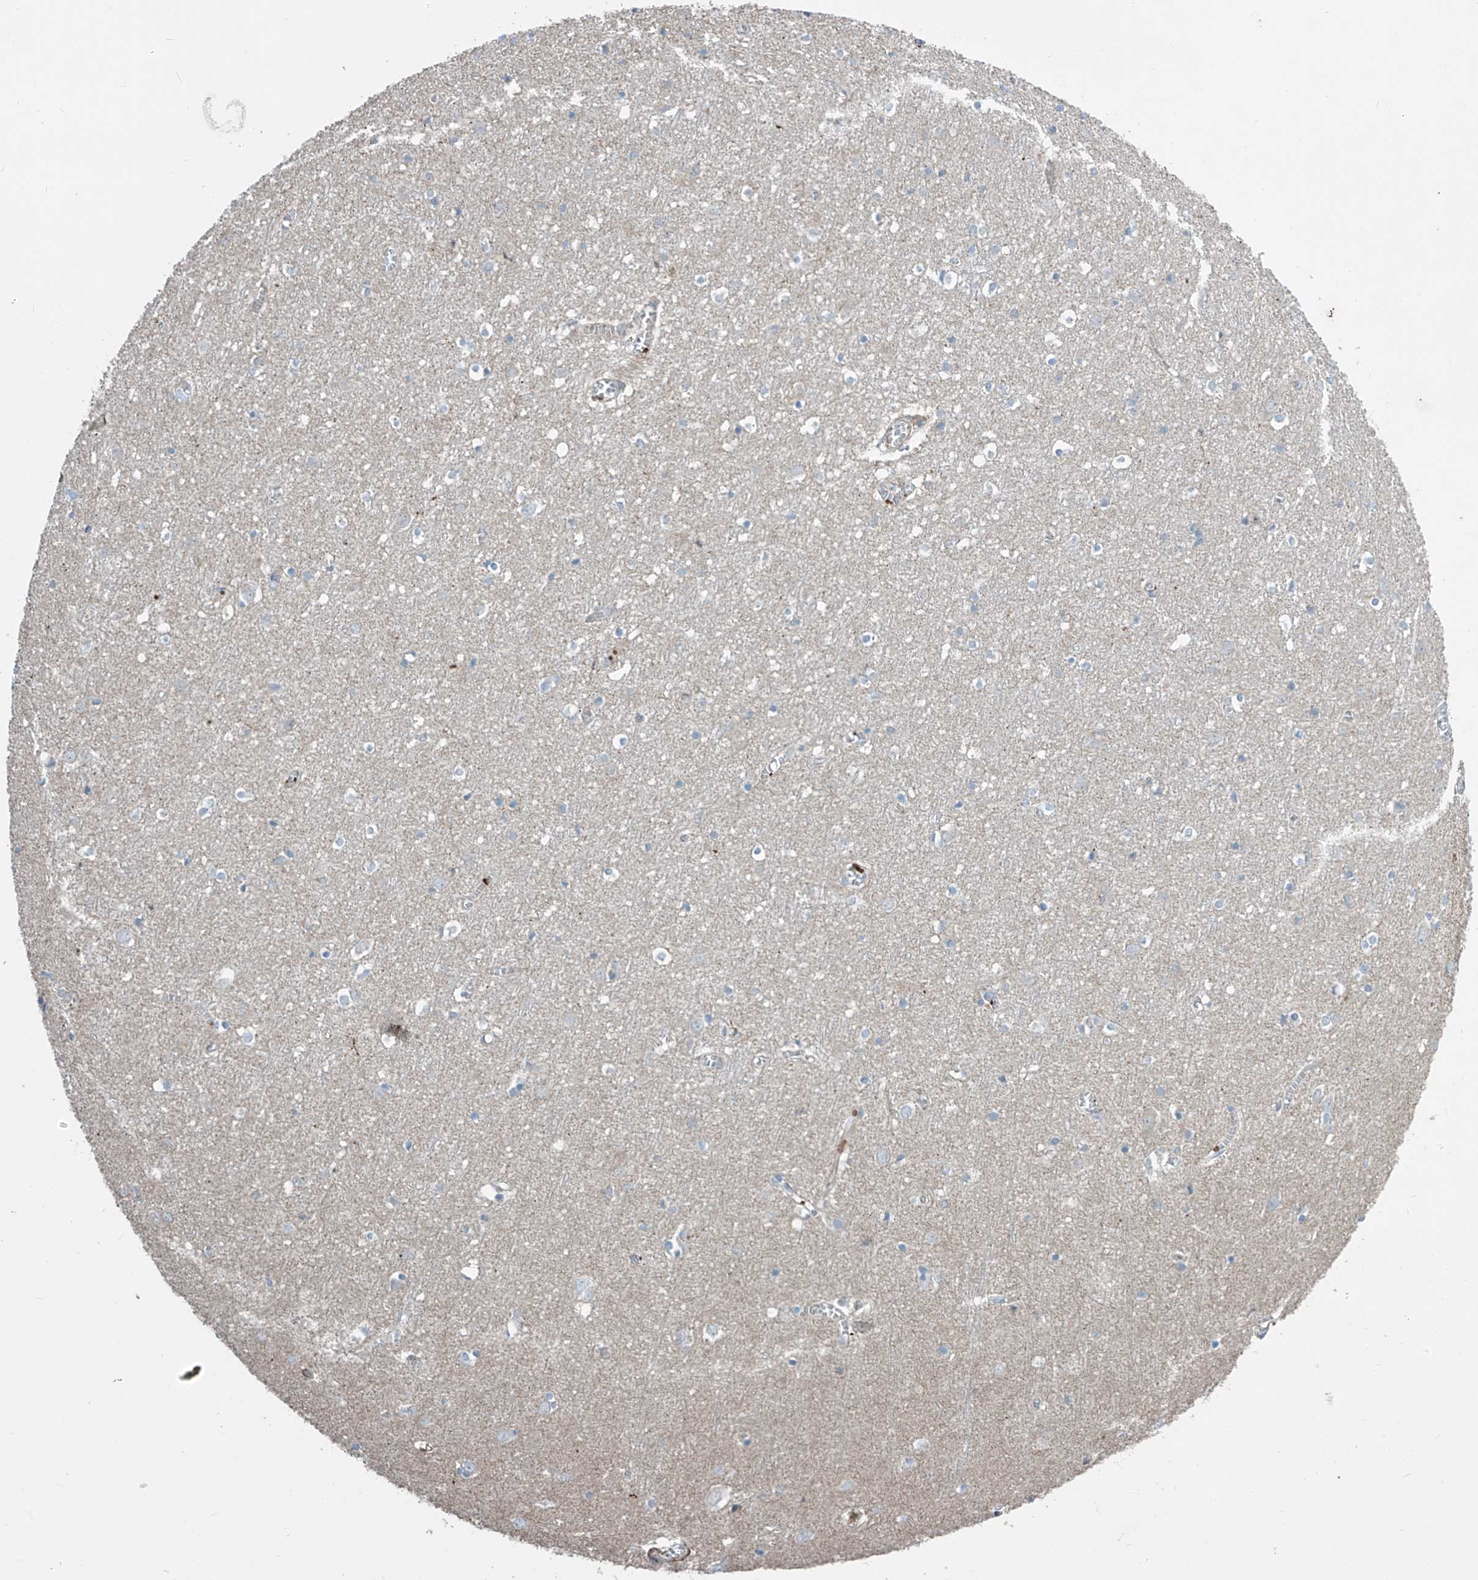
{"staining": {"intensity": "weak", "quantity": "25%-75%", "location": "cytoplasmic/membranous"}, "tissue": "cerebral cortex", "cell_type": "Endothelial cells", "image_type": "normal", "snomed": [{"axis": "morphology", "description": "Normal tissue, NOS"}, {"axis": "topography", "description": "Cerebral cortex"}], "caption": "Endothelial cells show low levels of weak cytoplasmic/membranous expression in about 25%-75% of cells in normal cerebral cortex.", "gene": "SLC1A5", "patient": {"sex": "female", "age": 64}}